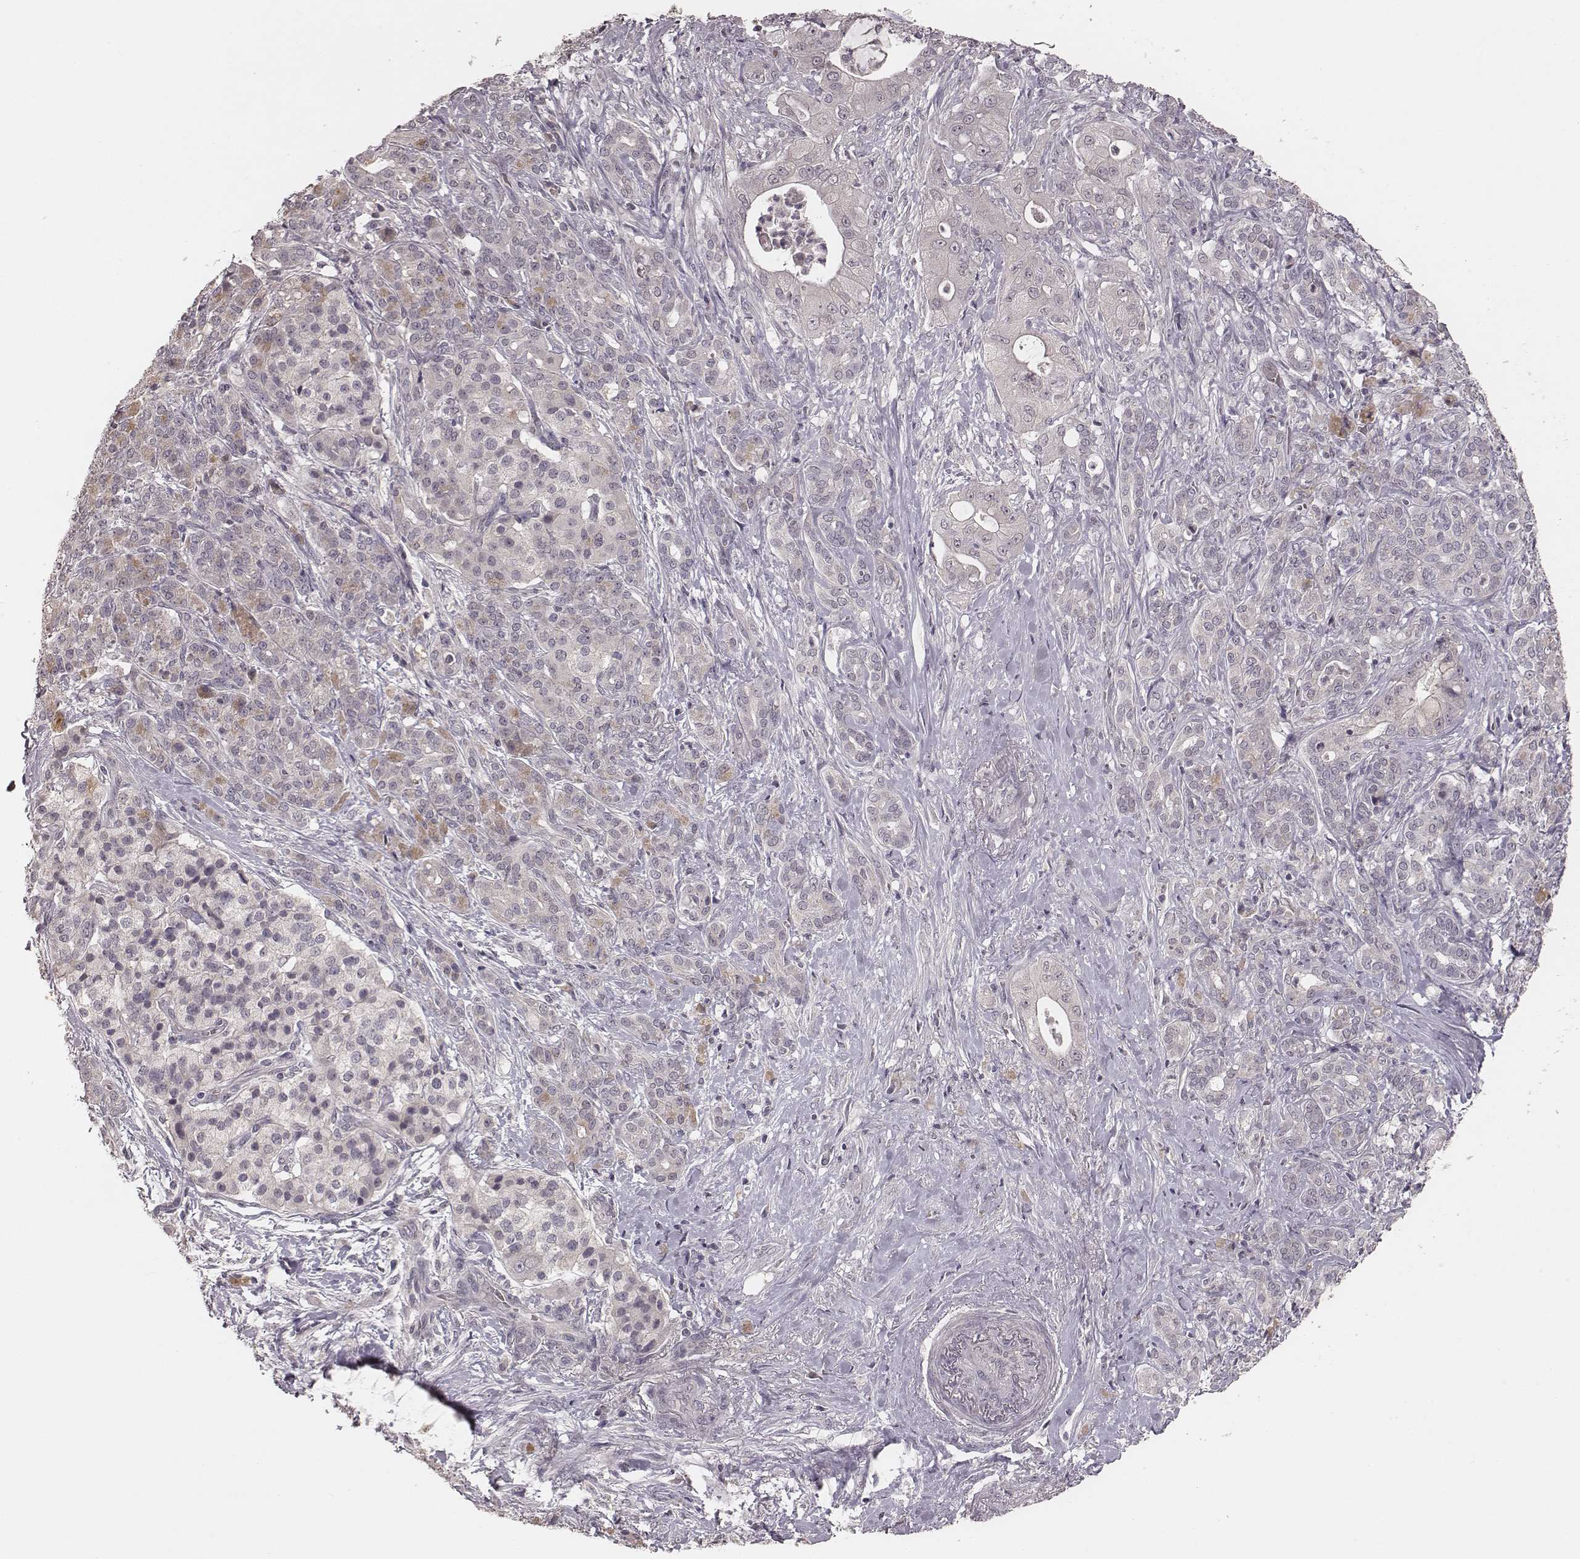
{"staining": {"intensity": "negative", "quantity": "none", "location": "none"}, "tissue": "pancreatic cancer", "cell_type": "Tumor cells", "image_type": "cancer", "snomed": [{"axis": "morphology", "description": "Normal tissue, NOS"}, {"axis": "morphology", "description": "Inflammation, NOS"}, {"axis": "morphology", "description": "Adenocarcinoma, NOS"}, {"axis": "topography", "description": "Pancreas"}], "caption": "Human pancreatic cancer (adenocarcinoma) stained for a protein using immunohistochemistry displays no expression in tumor cells.", "gene": "LY6K", "patient": {"sex": "male", "age": 57}}